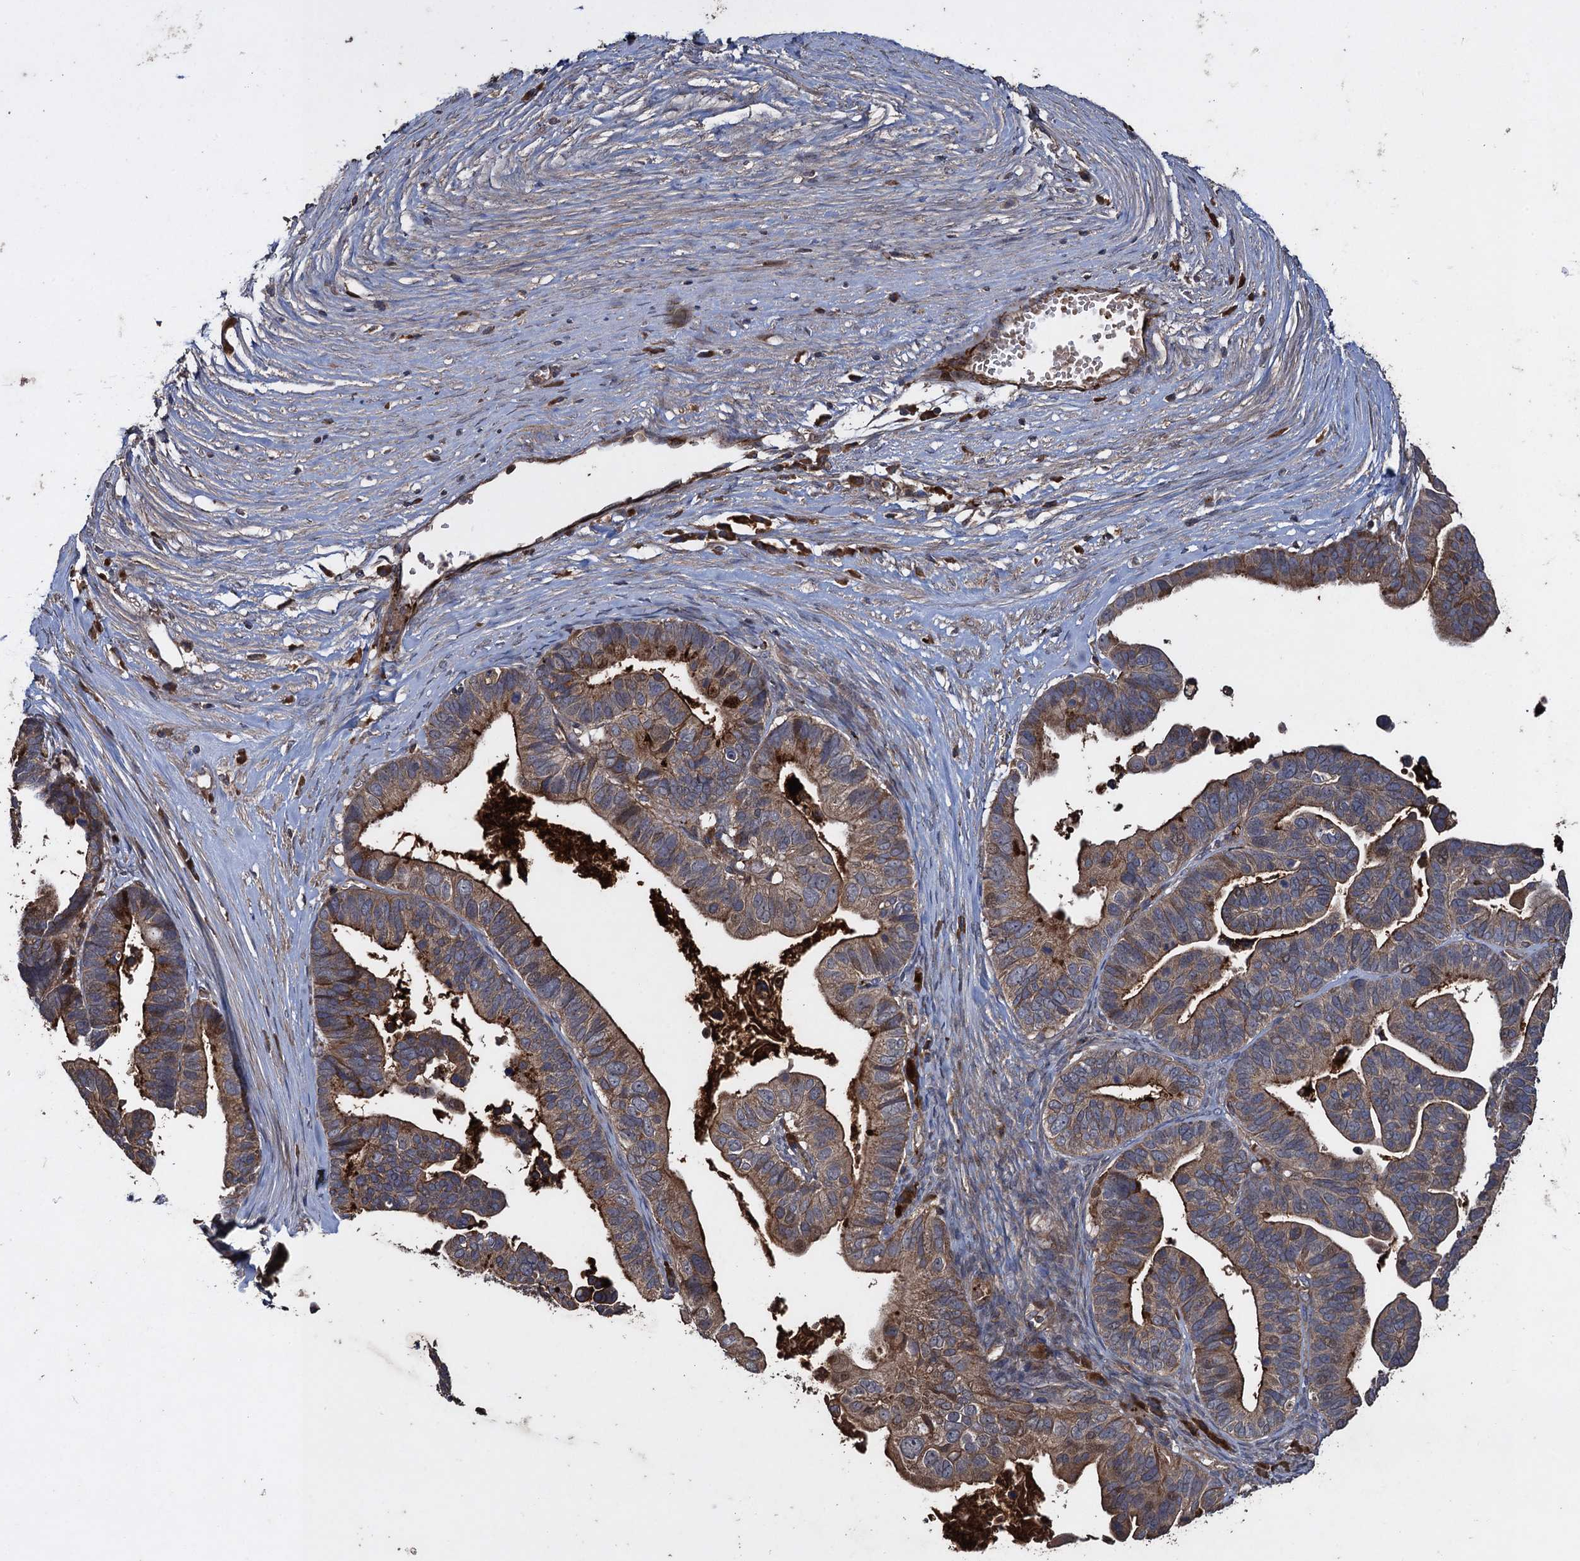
{"staining": {"intensity": "strong", "quantity": "25%-75%", "location": "cytoplasmic/membranous"}, "tissue": "ovarian cancer", "cell_type": "Tumor cells", "image_type": "cancer", "snomed": [{"axis": "morphology", "description": "Cystadenocarcinoma, serous, NOS"}, {"axis": "topography", "description": "Ovary"}], "caption": "Ovarian serous cystadenocarcinoma stained with immunohistochemistry exhibits strong cytoplasmic/membranous staining in about 25%-75% of tumor cells. (Brightfield microscopy of DAB IHC at high magnification).", "gene": "TXNDC11", "patient": {"sex": "female", "age": 56}}